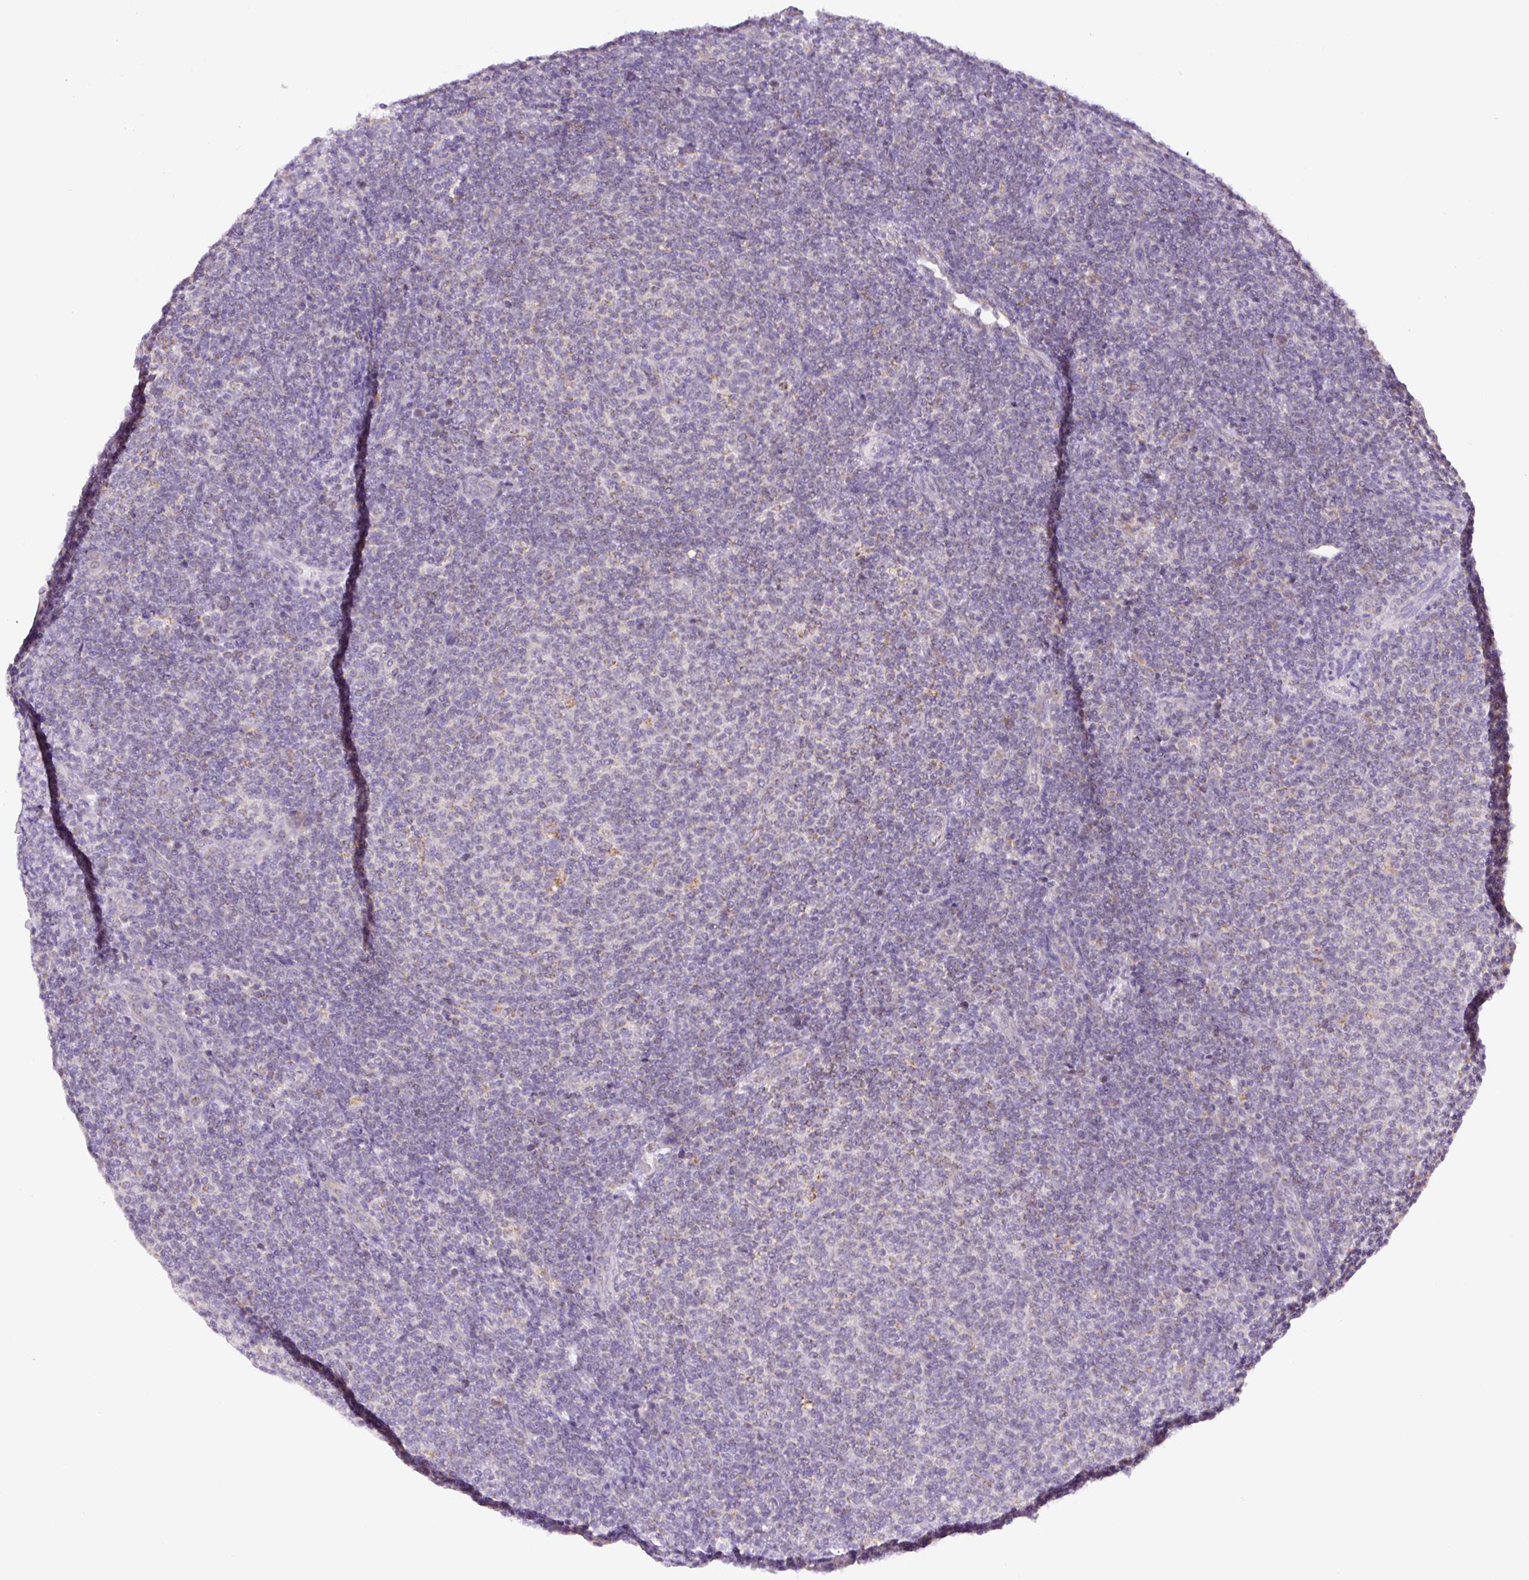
{"staining": {"intensity": "negative", "quantity": "none", "location": "none"}, "tissue": "lymphoma", "cell_type": "Tumor cells", "image_type": "cancer", "snomed": [{"axis": "morphology", "description": "Malignant lymphoma, non-Hodgkin's type, Low grade"}, {"axis": "topography", "description": "Lymph node"}], "caption": "This is an IHC image of human malignant lymphoma, non-Hodgkin's type (low-grade). There is no expression in tumor cells.", "gene": "PCK2", "patient": {"sex": "male", "age": 66}}